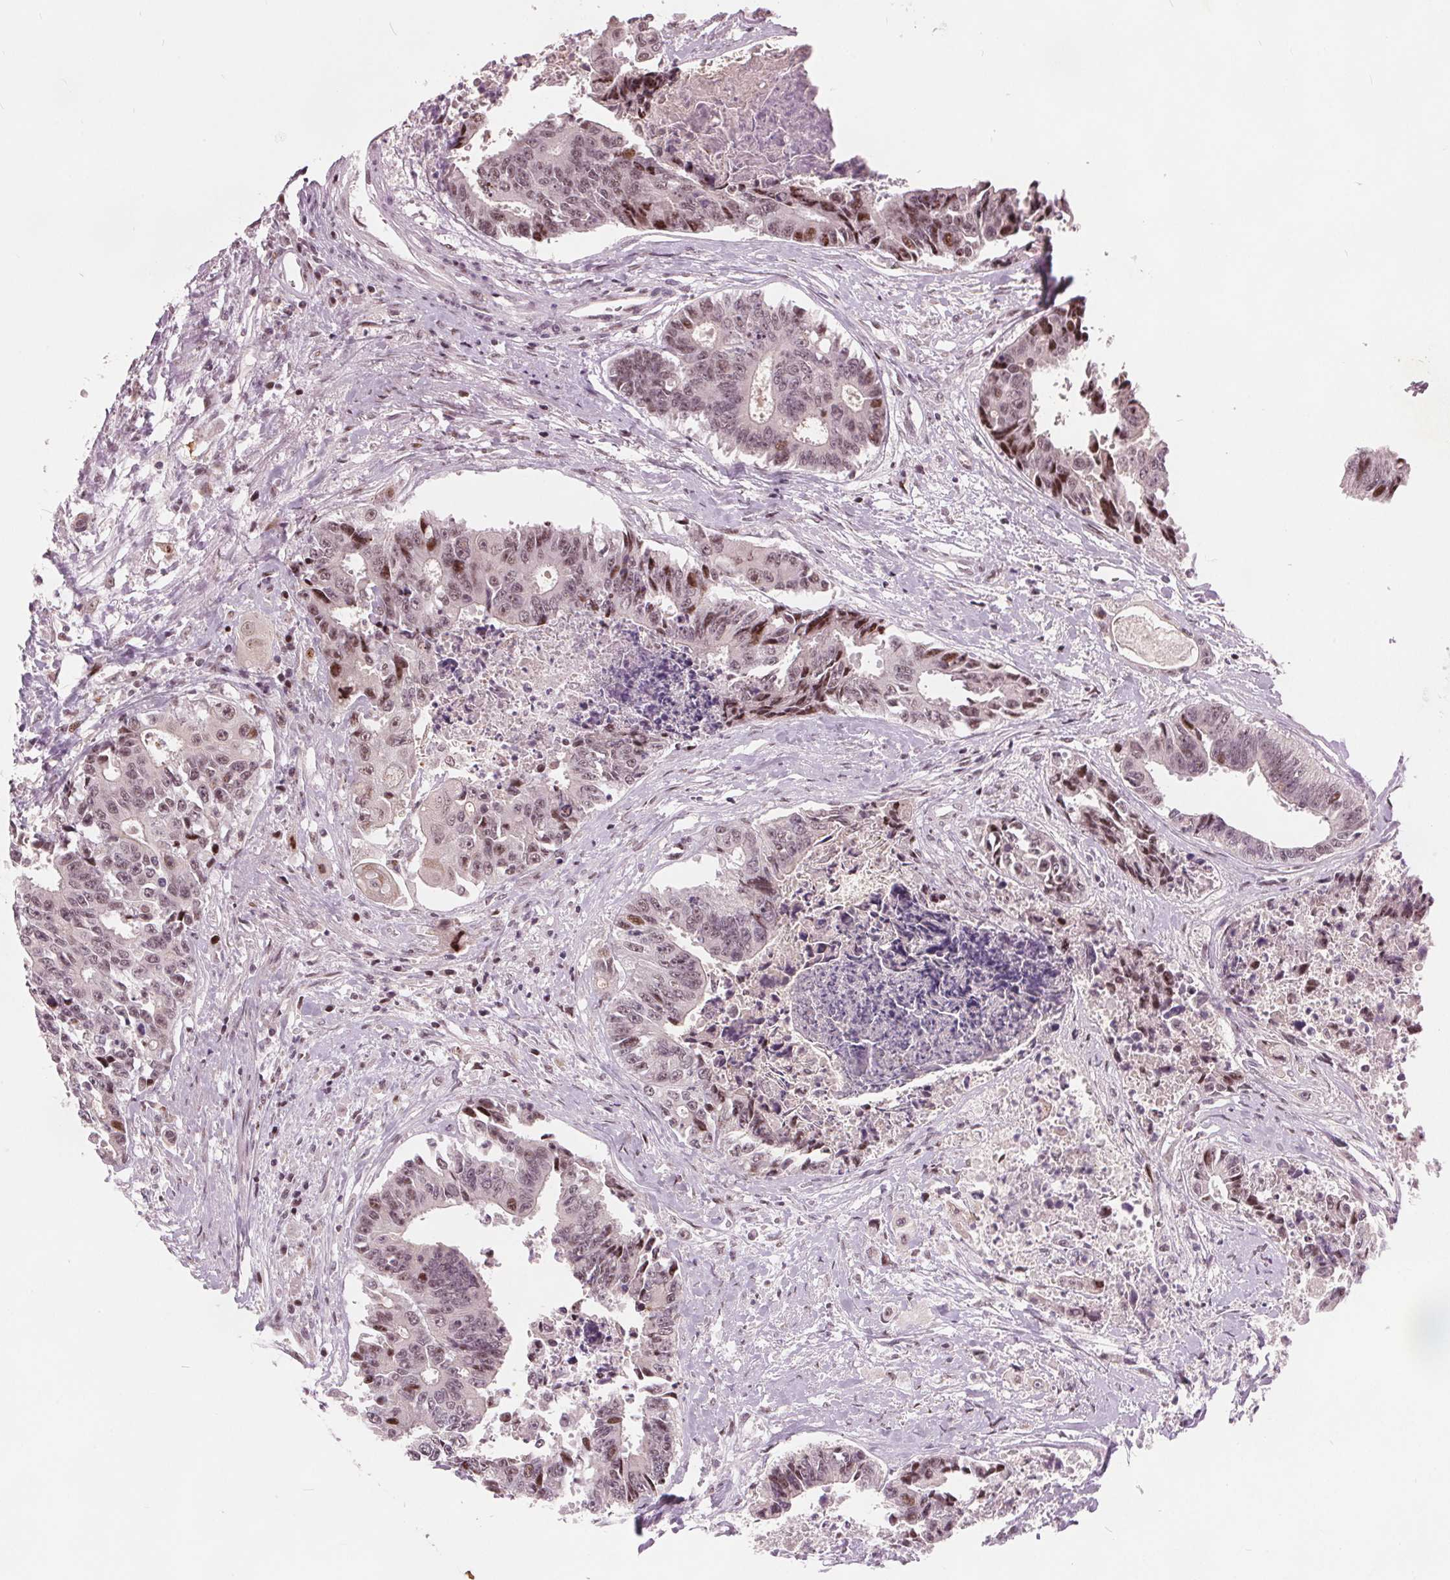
{"staining": {"intensity": "moderate", "quantity": "25%-75%", "location": "nuclear"}, "tissue": "colorectal cancer", "cell_type": "Tumor cells", "image_type": "cancer", "snomed": [{"axis": "morphology", "description": "Adenocarcinoma, NOS"}, {"axis": "topography", "description": "Rectum"}], "caption": "Immunohistochemistry (IHC) photomicrograph of neoplastic tissue: human colorectal cancer stained using immunohistochemistry (IHC) shows medium levels of moderate protein expression localized specifically in the nuclear of tumor cells, appearing as a nuclear brown color.", "gene": "TTC34", "patient": {"sex": "male", "age": 54}}